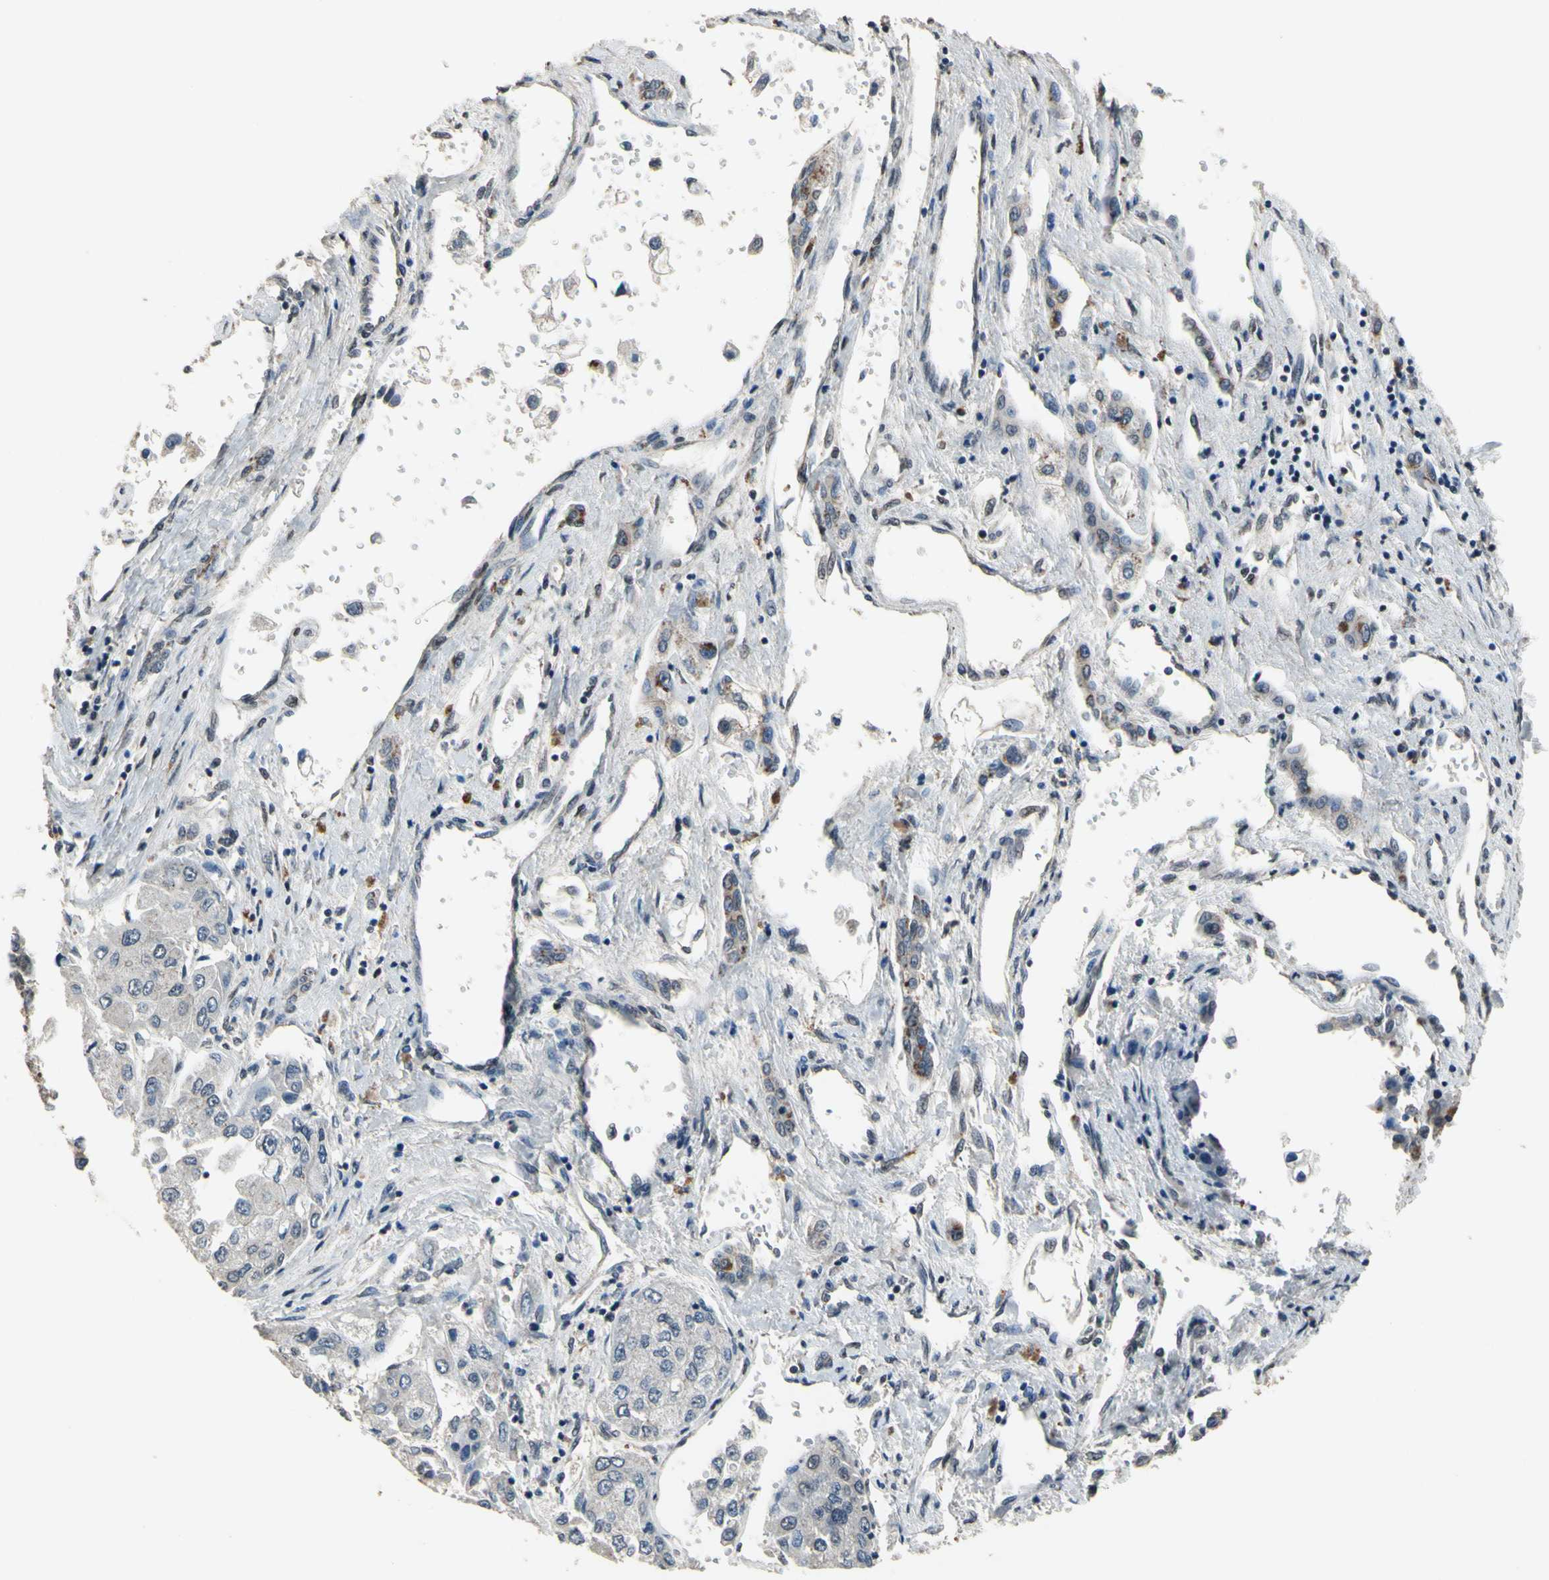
{"staining": {"intensity": "negative", "quantity": "none", "location": "none"}, "tissue": "liver cancer", "cell_type": "Tumor cells", "image_type": "cancer", "snomed": [{"axis": "morphology", "description": "Carcinoma, Hepatocellular, NOS"}, {"axis": "topography", "description": "Liver"}], "caption": "The photomicrograph reveals no significant positivity in tumor cells of hepatocellular carcinoma (liver). (Stains: DAB IHC with hematoxylin counter stain, Microscopy: brightfield microscopy at high magnification).", "gene": "ZNF174", "patient": {"sex": "female", "age": 66}}